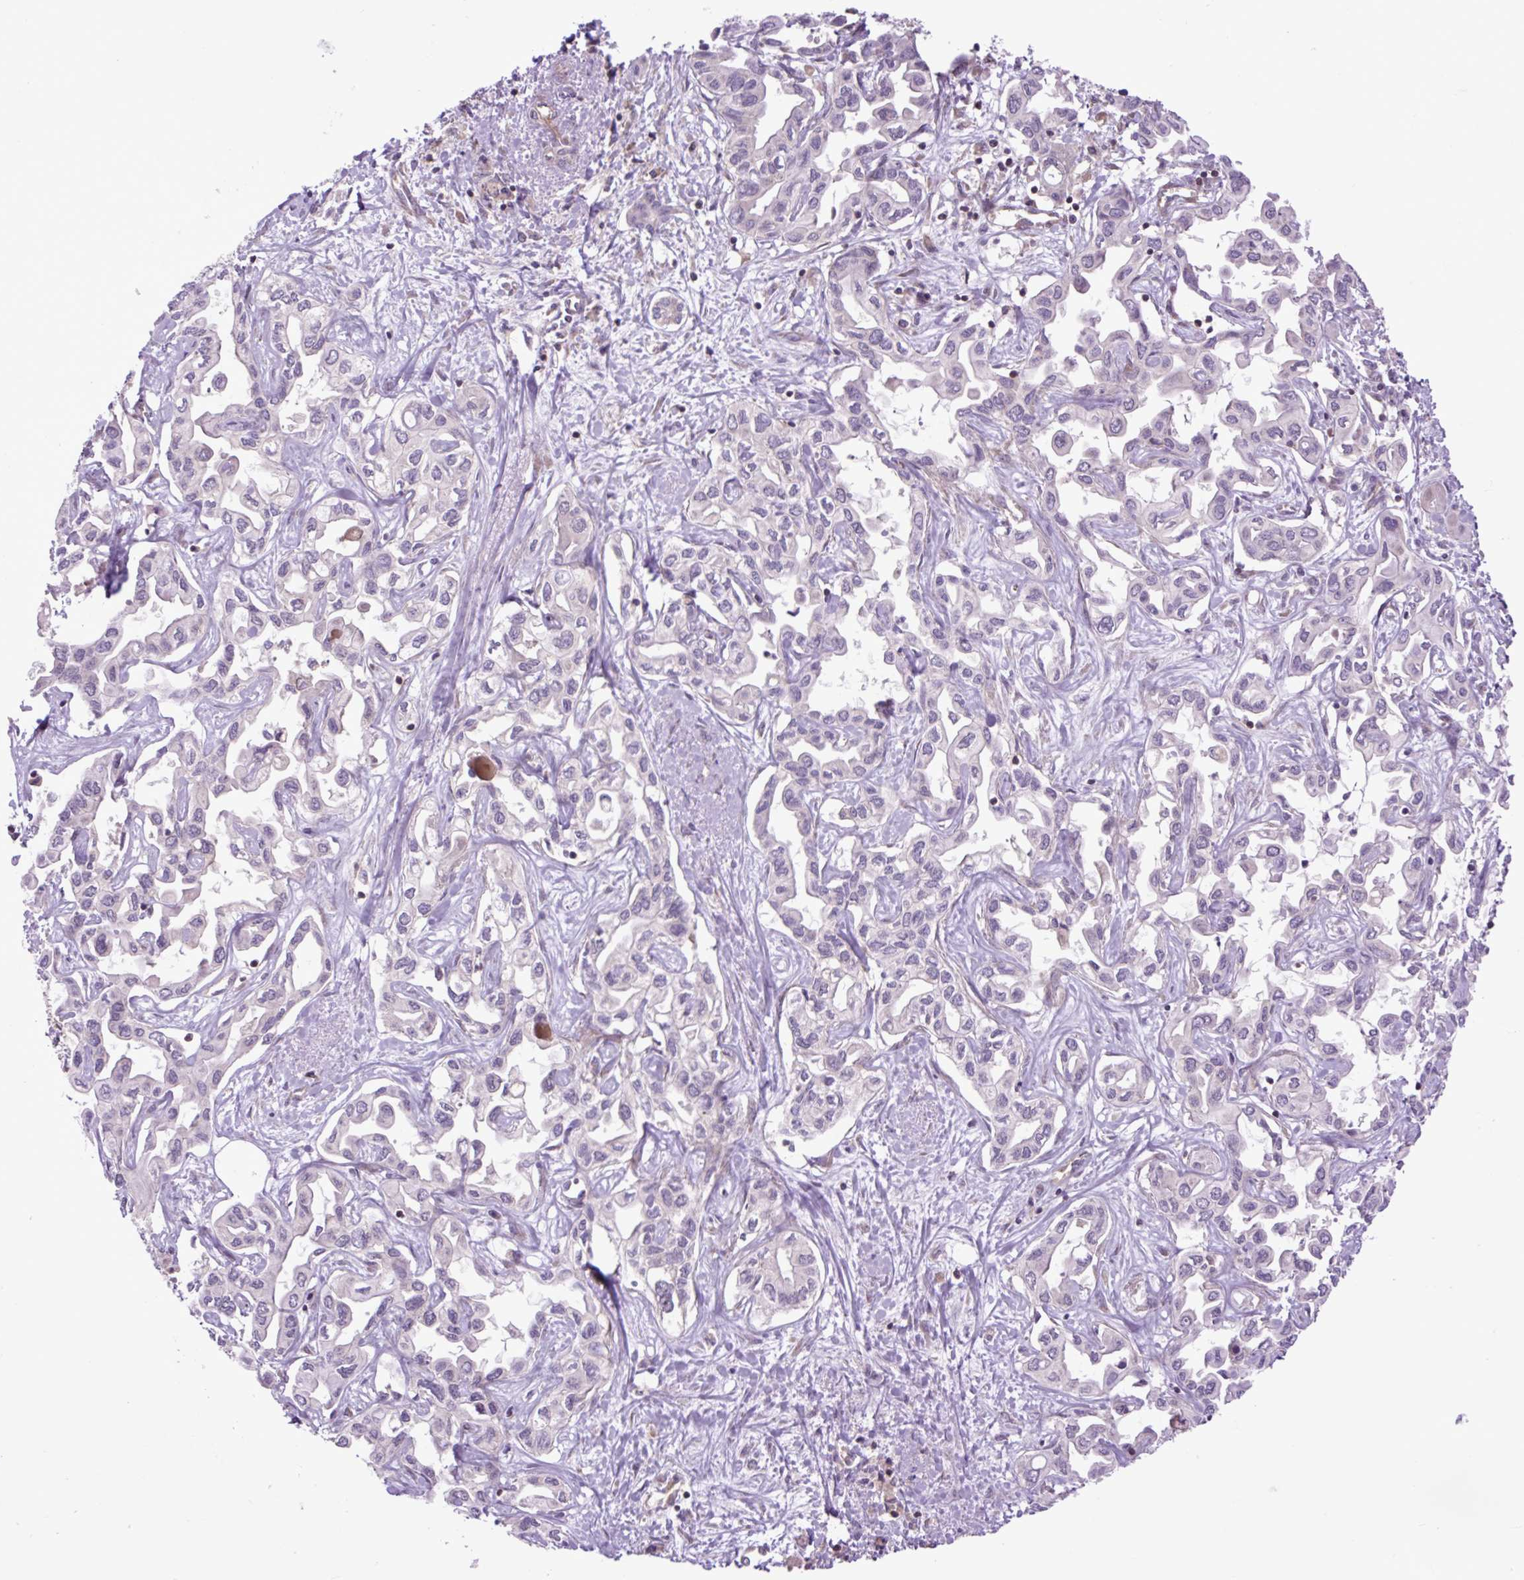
{"staining": {"intensity": "negative", "quantity": "none", "location": "none"}, "tissue": "liver cancer", "cell_type": "Tumor cells", "image_type": "cancer", "snomed": [{"axis": "morphology", "description": "Cholangiocarcinoma"}, {"axis": "topography", "description": "Liver"}], "caption": "Tumor cells show no significant expression in liver cholangiocarcinoma.", "gene": "PLCG1", "patient": {"sex": "female", "age": 64}}